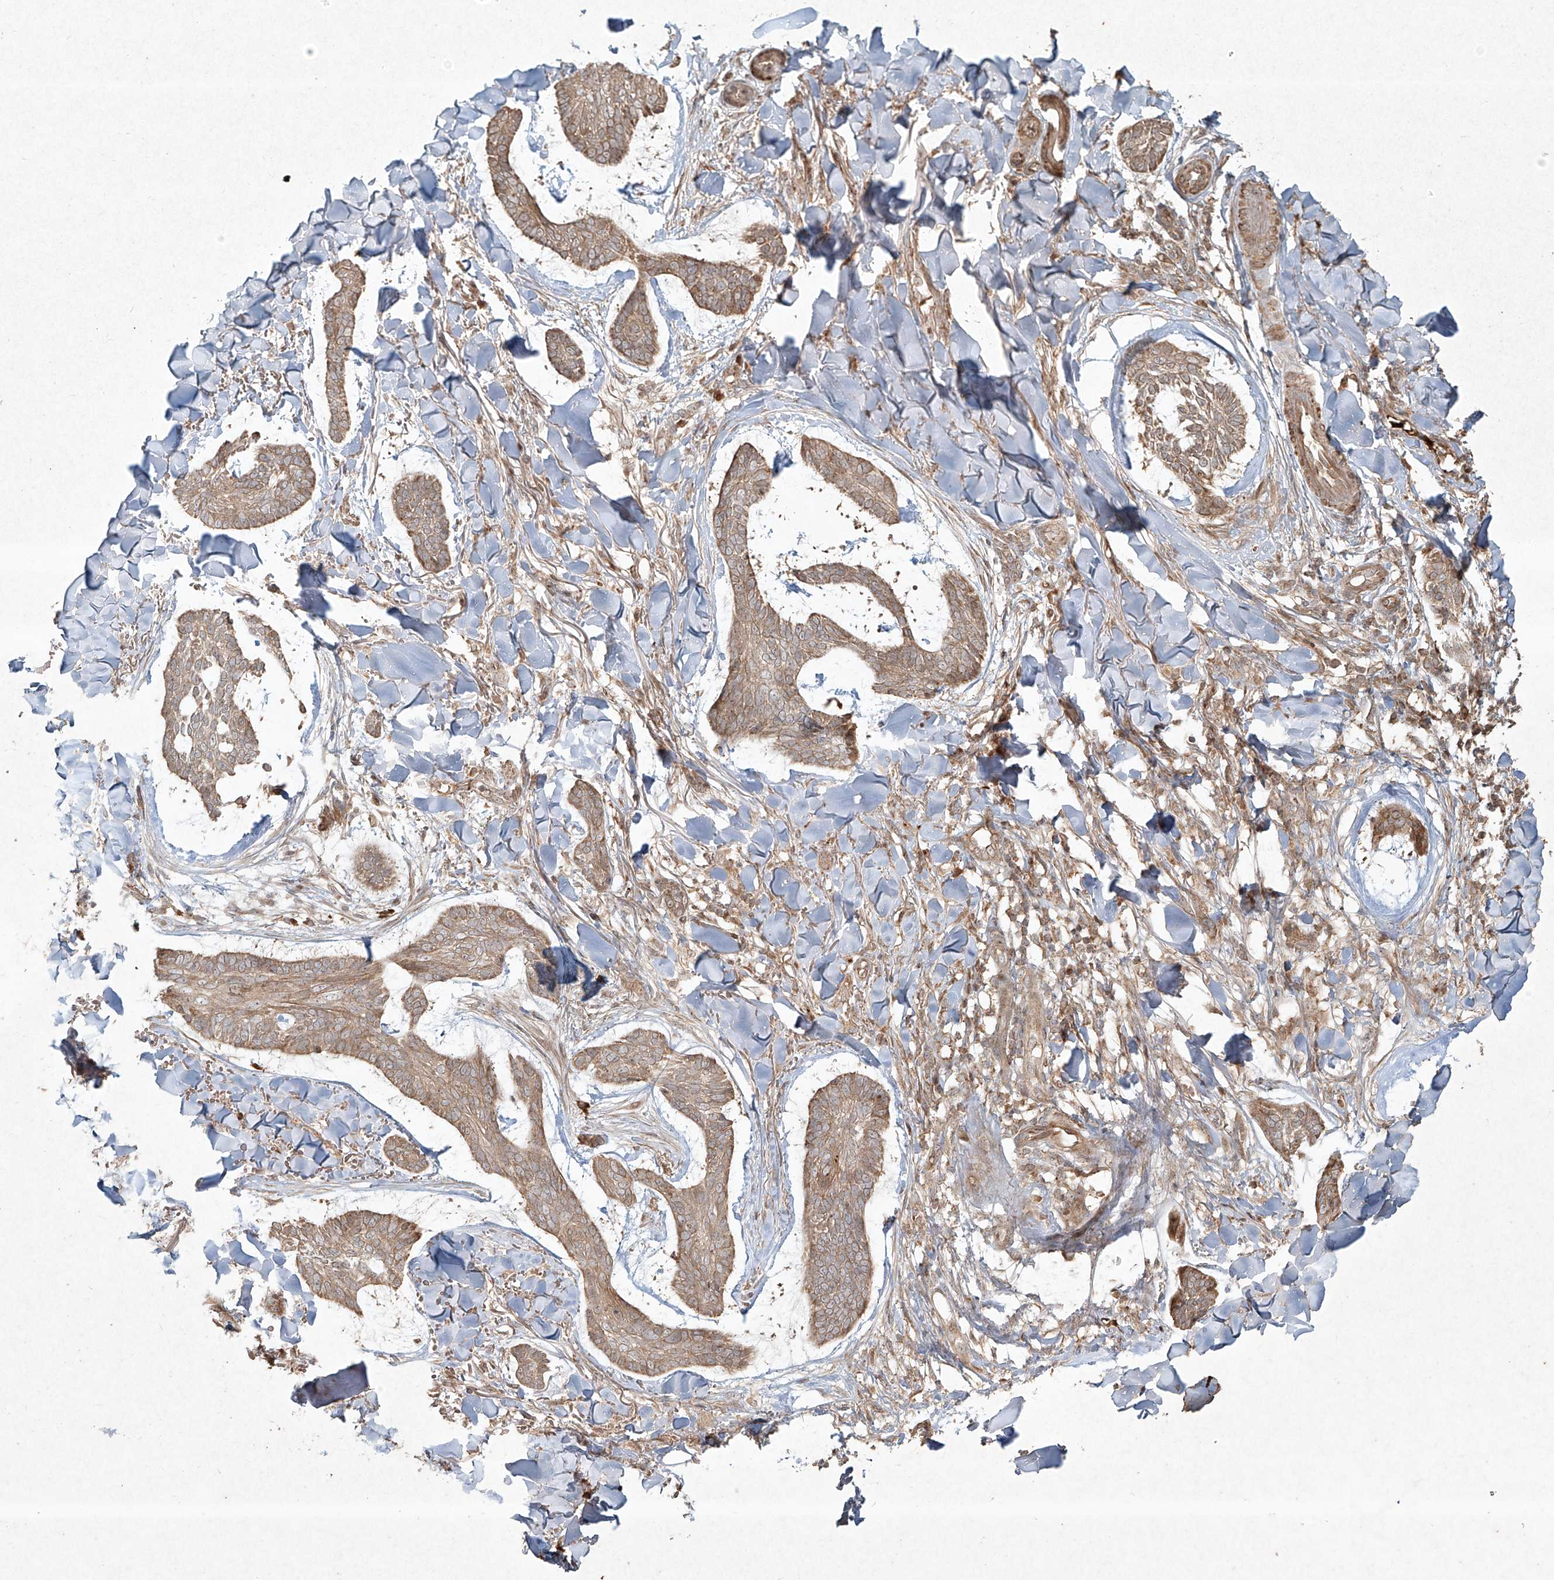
{"staining": {"intensity": "weak", "quantity": ">75%", "location": "cytoplasmic/membranous"}, "tissue": "skin cancer", "cell_type": "Tumor cells", "image_type": "cancer", "snomed": [{"axis": "morphology", "description": "Basal cell carcinoma"}, {"axis": "topography", "description": "Skin"}], "caption": "DAB immunohistochemical staining of basal cell carcinoma (skin) demonstrates weak cytoplasmic/membranous protein positivity in about >75% of tumor cells. Using DAB (3,3'-diaminobenzidine) (brown) and hematoxylin (blue) stains, captured at high magnification using brightfield microscopy.", "gene": "CYYR1", "patient": {"sex": "male", "age": 43}}